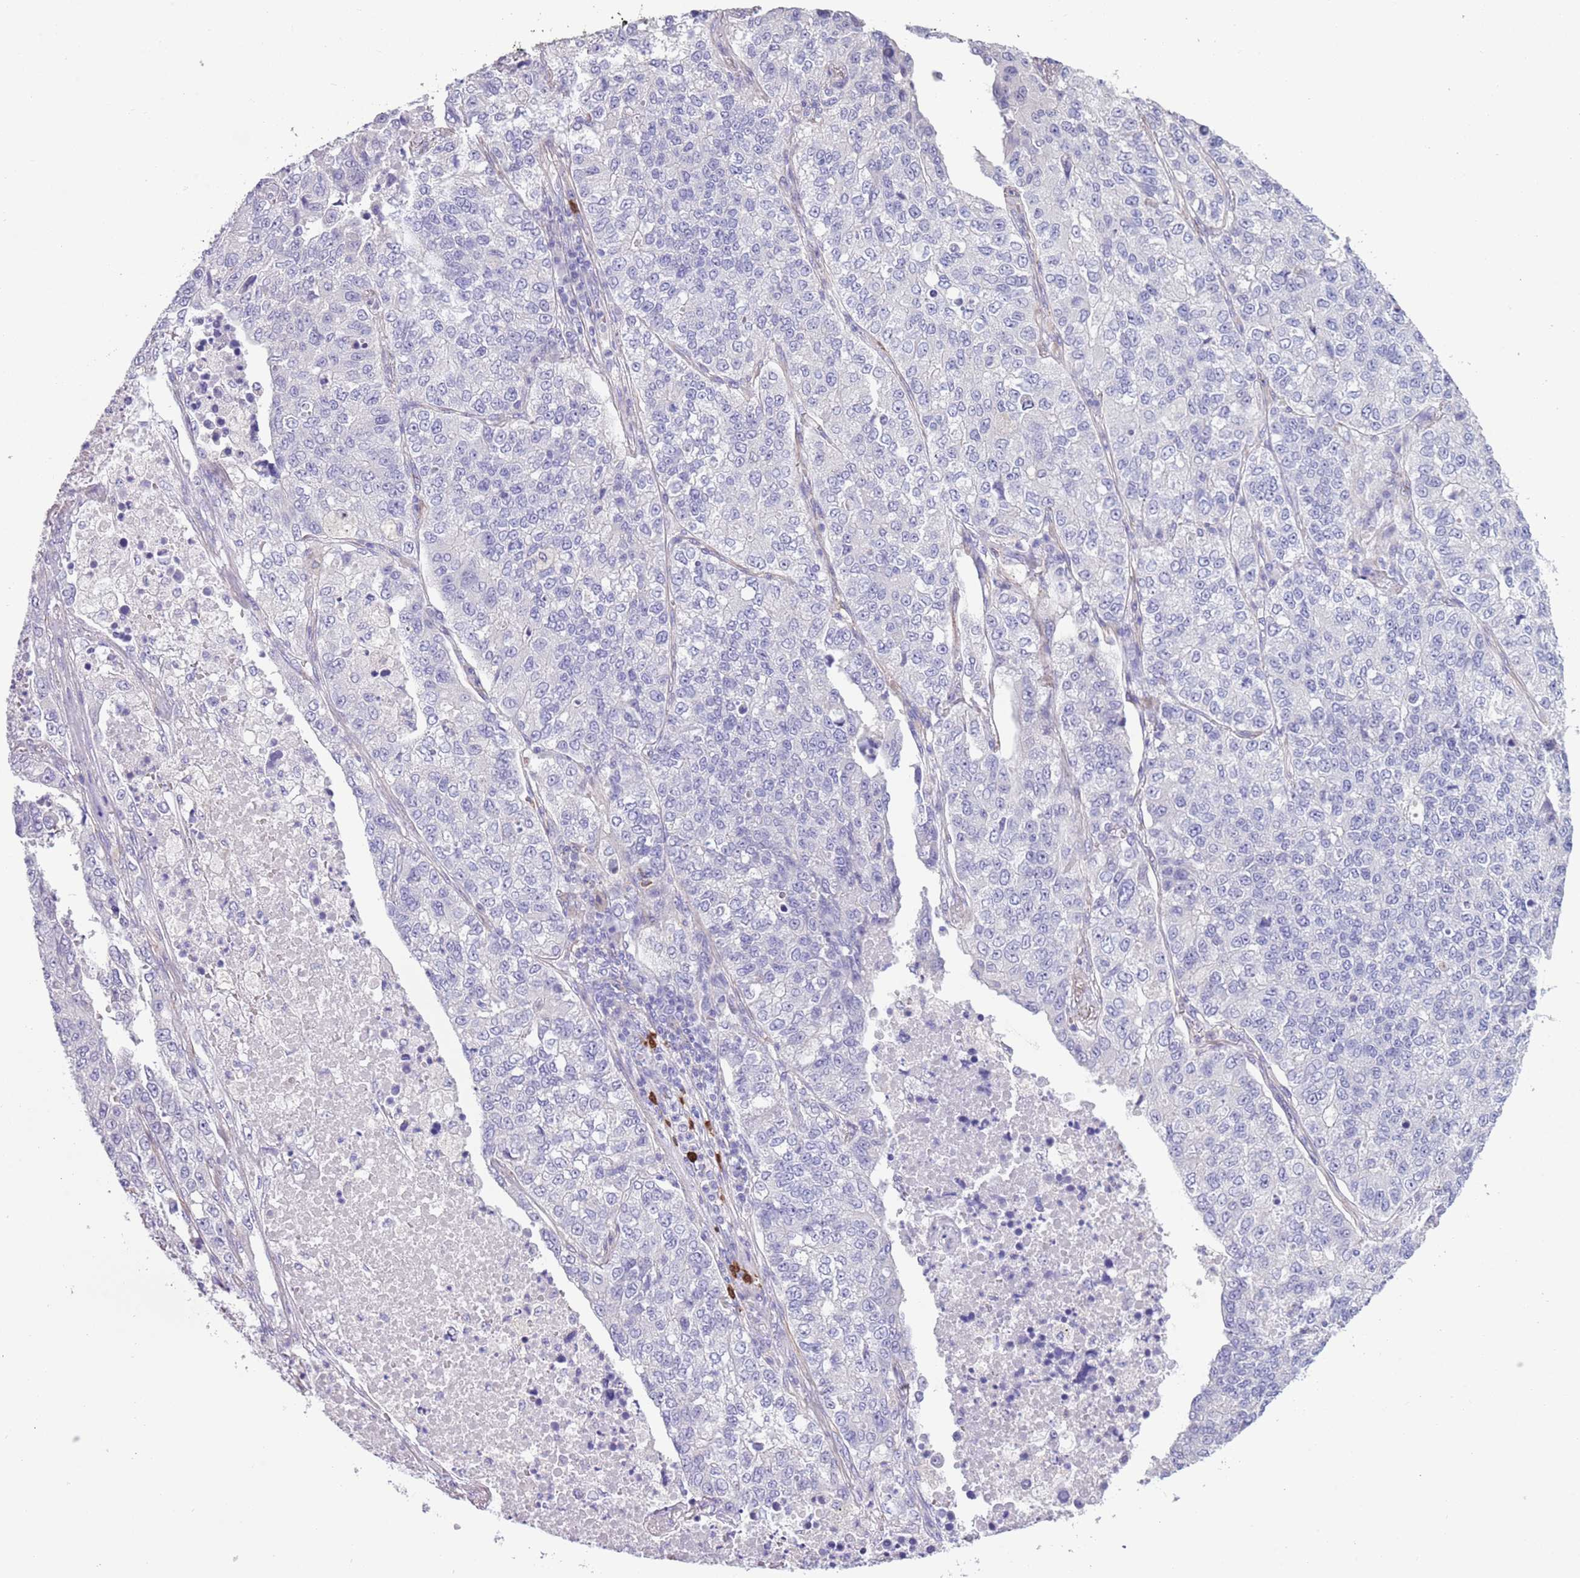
{"staining": {"intensity": "negative", "quantity": "none", "location": "none"}, "tissue": "lung cancer", "cell_type": "Tumor cells", "image_type": "cancer", "snomed": [{"axis": "morphology", "description": "Adenocarcinoma, NOS"}, {"axis": "topography", "description": "Lung"}], "caption": "This is a image of immunohistochemistry (IHC) staining of adenocarcinoma (lung), which shows no positivity in tumor cells.", "gene": "TSGA13", "patient": {"sex": "male", "age": 49}}